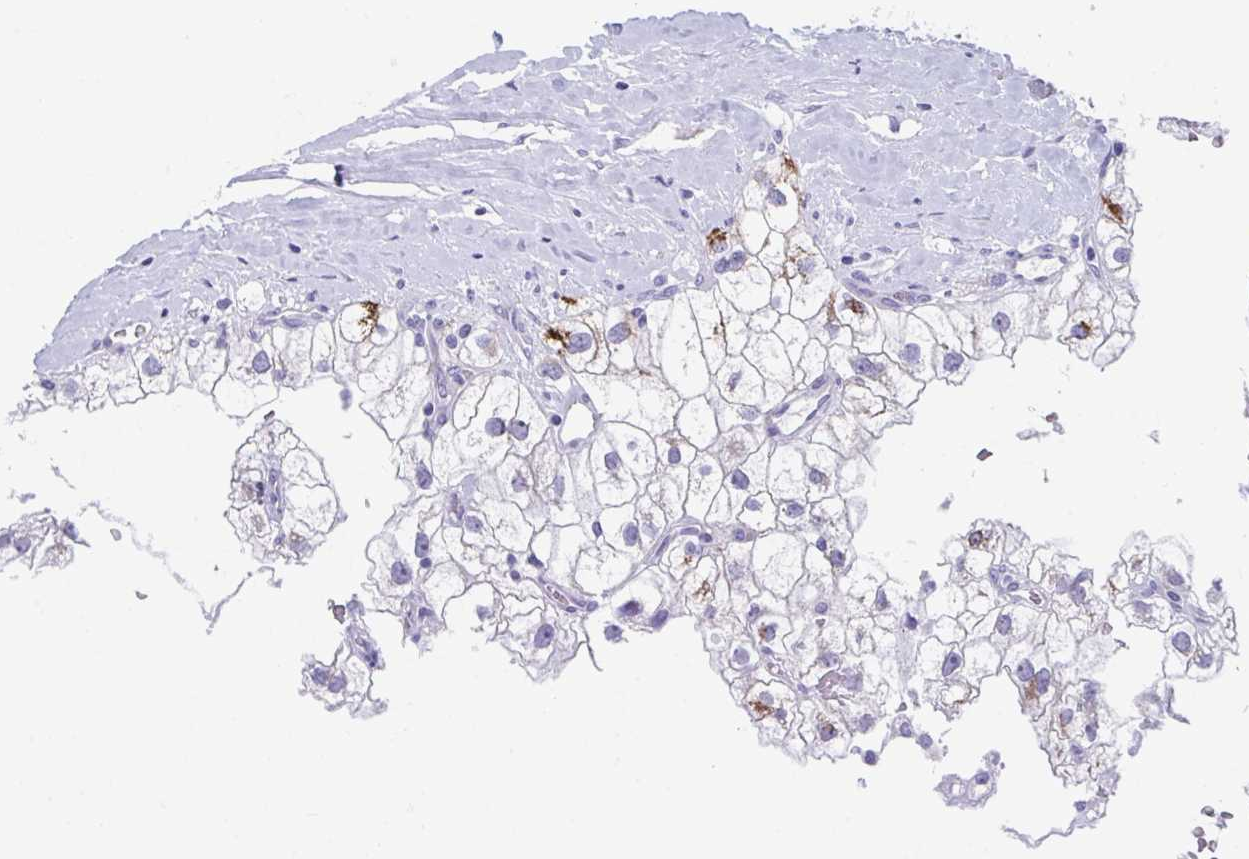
{"staining": {"intensity": "moderate", "quantity": "<25%", "location": "cytoplasmic/membranous"}, "tissue": "renal cancer", "cell_type": "Tumor cells", "image_type": "cancer", "snomed": [{"axis": "morphology", "description": "Adenocarcinoma, NOS"}, {"axis": "topography", "description": "Kidney"}], "caption": "Renal adenocarcinoma was stained to show a protein in brown. There is low levels of moderate cytoplasmic/membranous staining in approximately <25% of tumor cells. Immunohistochemistry (ihc) stains the protein in brown and the nuclei are stained blue.", "gene": "TTC30B", "patient": {"sex": "male", "age": 59}}